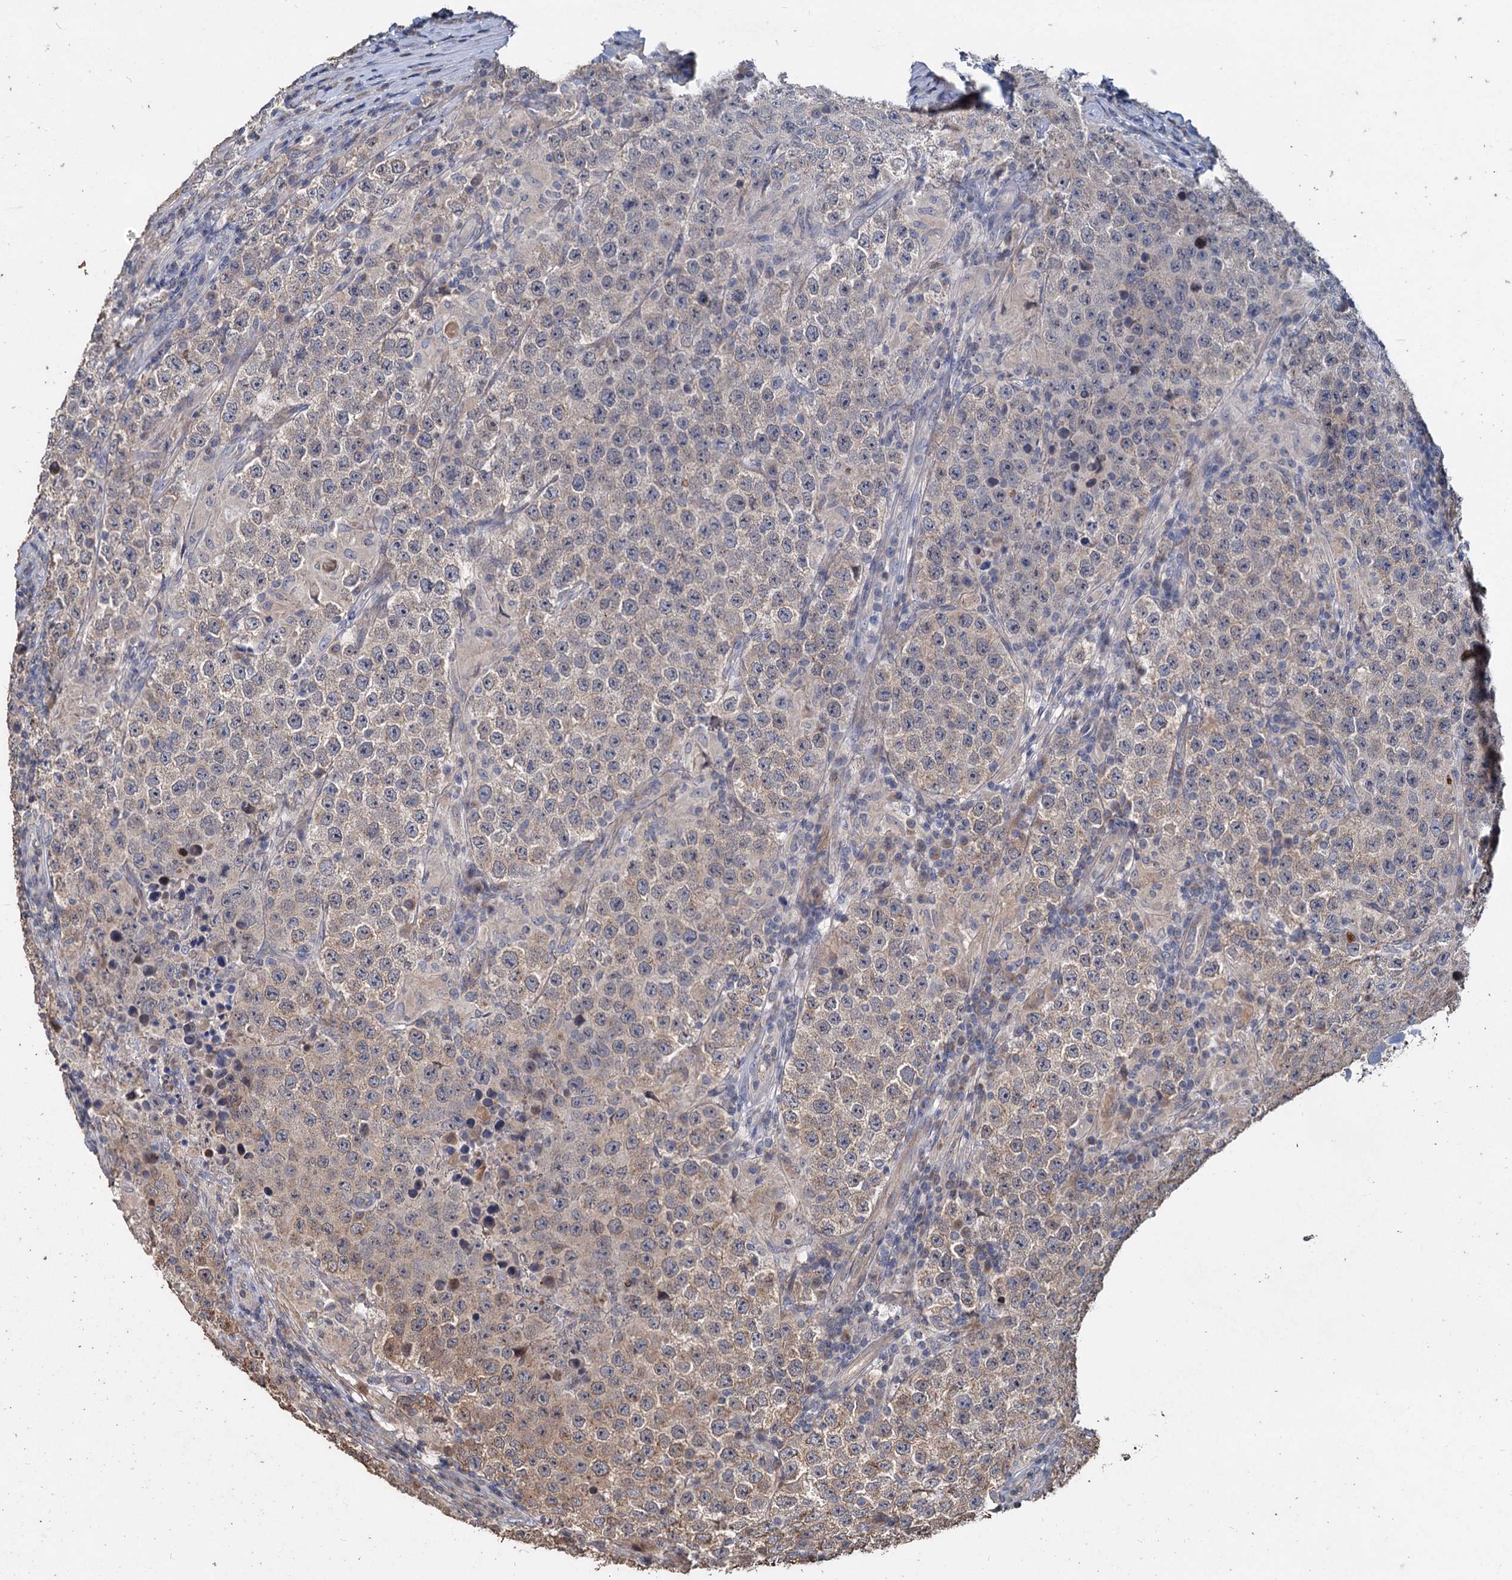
{"staining": {"intensity": "weak", "quantity": "<25%", "location": "cytoplasmic/membranous"}, "tissue": "testis cancer", "cell_type": "Tumor cells", "image_type": "cancer", "snomed": [{"axis": "morphology", "description": "Normal tissue, NOS"}, {"axis": "morphology", "description": "Urothelial carcinoma, High grade"}, {"axis": "morphology", "description": "Seminoma, NOS"}, {"axis": "morphology", "description": "Carcinoma, Embryonal, NOS"}, {"axis": "topography", "description": "Urinary bladder"}, {"axis": "topography", "description": "Testis"}], "caption": "Testis cancer (seminoma) was stained to show a protein in brown. There is no significant staining in tumor cells. (IHC, brightfield microscopy, high magnification).", "gene": "DEPDC4", "patient": {"sex": "male", "age": 41}}